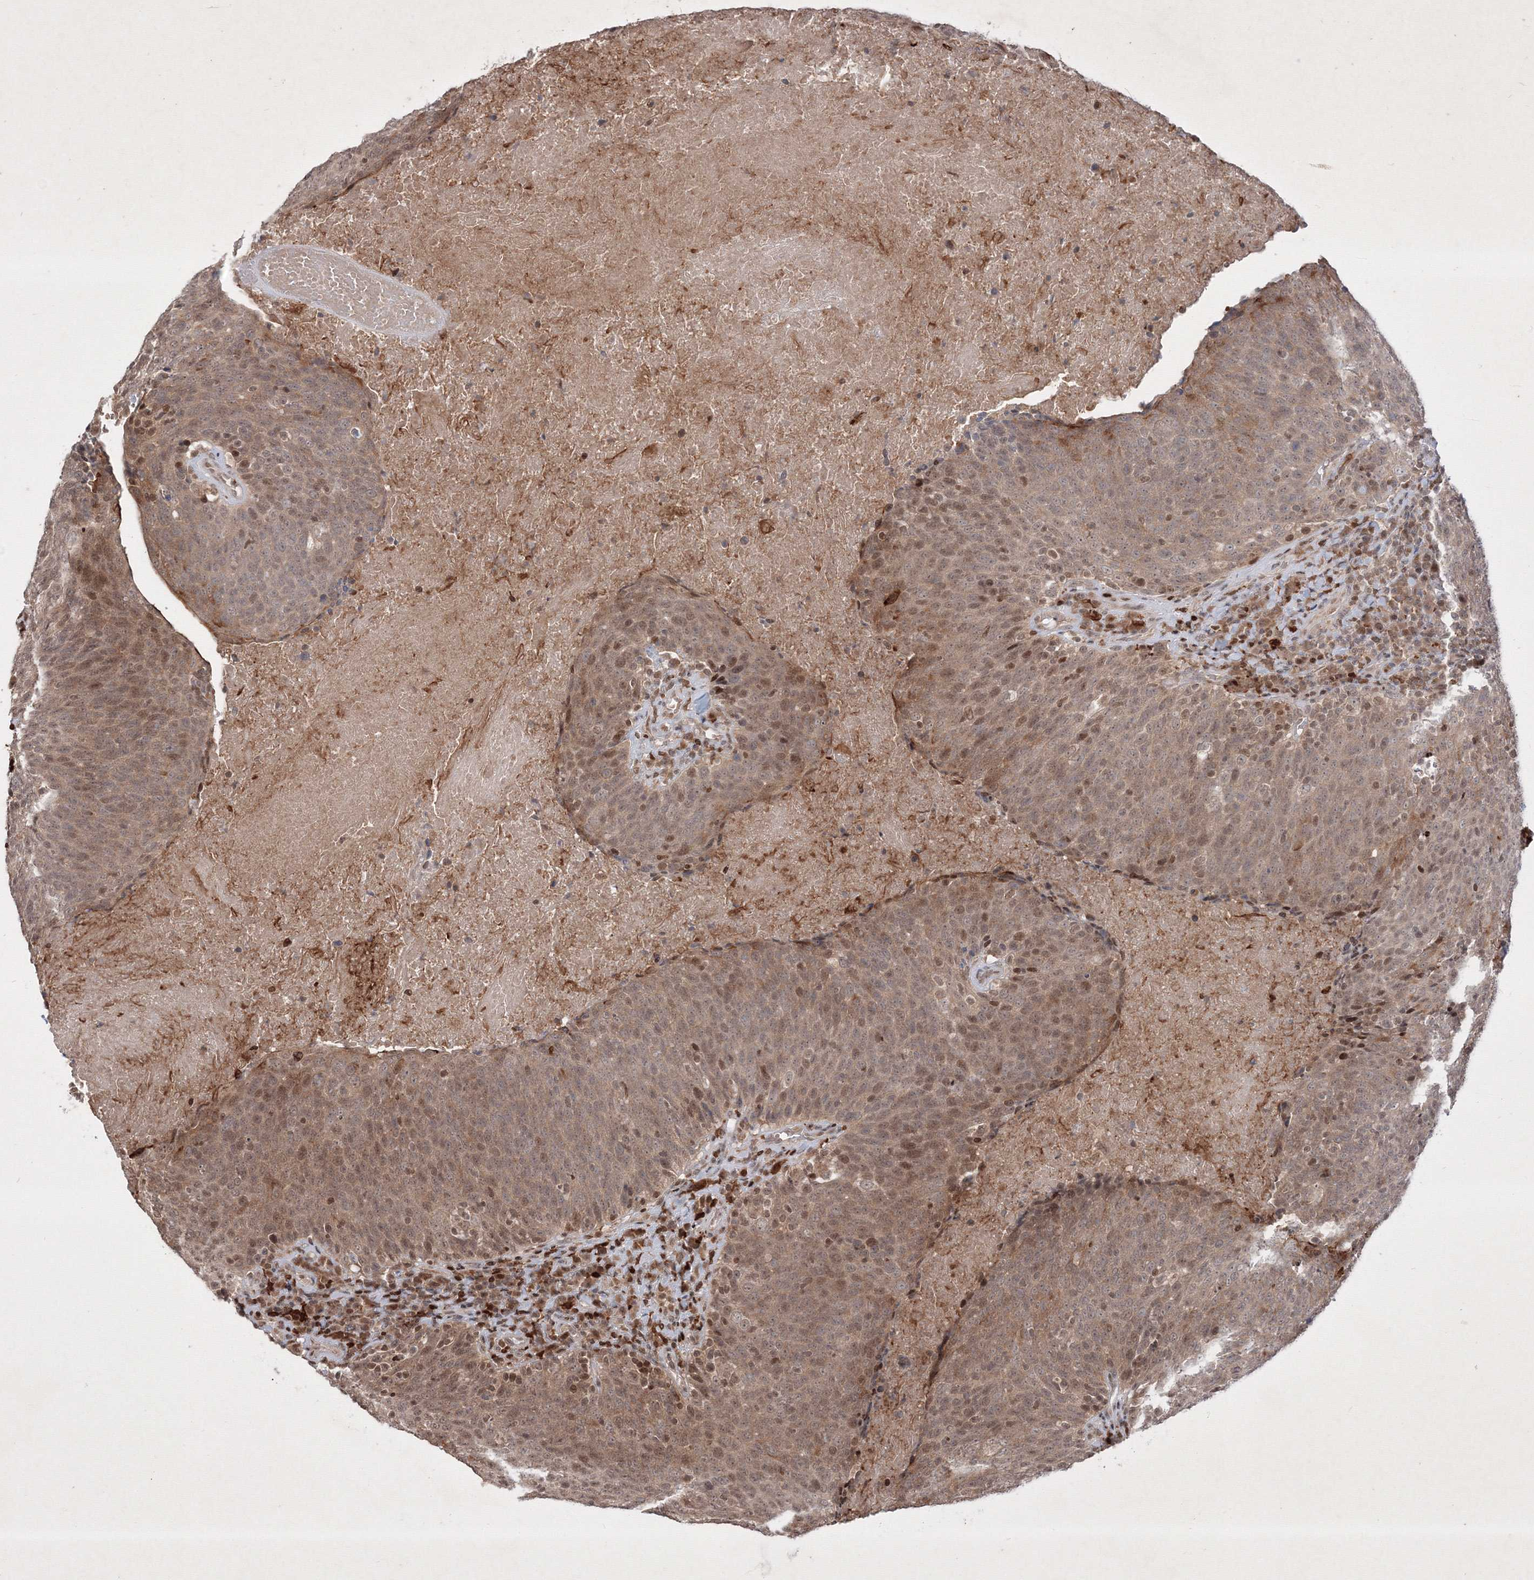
{"staining": {"intensity": "moderate", "quantity": ">75%", "location": "nuclear"}, "tissue": "head and neck cancer", "cell_type": "Tumor cells", "image_type": "cancer", "snomed": [{"axis": "morphology", "description": "Squamous cell carcinoma, NOS"}, {"axis": "morphology", "description": "Squamous cell carcinoma, metastatic, NOS"}, {"axis": "topography", "description": "Lymph node"}, {"axis": "topography", "description": "Head-Neck"}], "caption": "About >75% of tumor cells in human squamous cell carcinoma (head and neck) show moderate nuclear protein positivity as visualized by brown immunohistochemical staining.", "gene": "TAB1", "patient": {"sex": "male", "age": 62}}